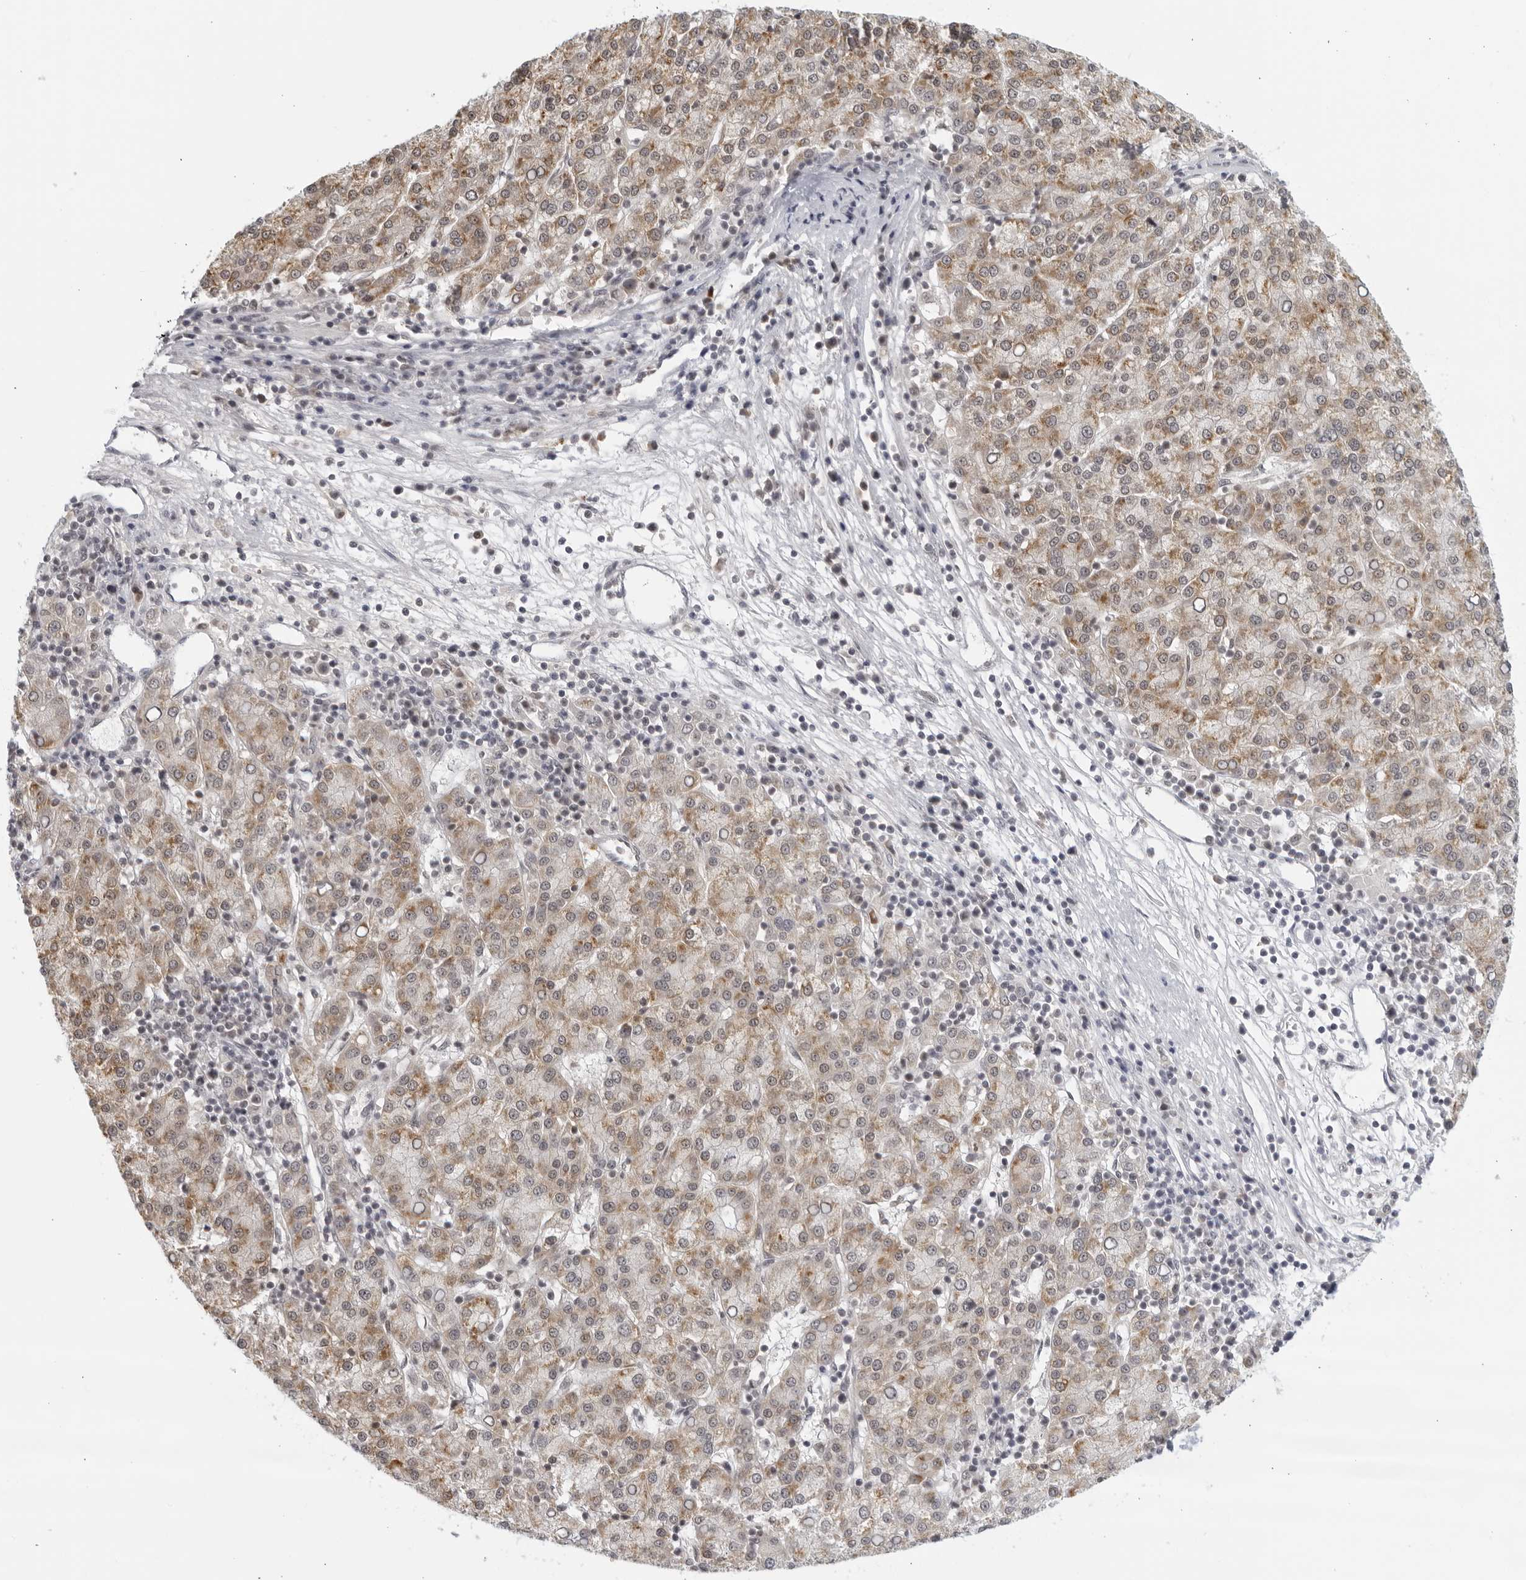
{"staining": {"intensity": "moderate", "quantity": "25%-75%", "location": "cytoplasmic/membranous"}, "tissue": "liver cancer", "cell_type": "Tumor cells", "image_type": "cancer", "snomed": [{"axis": "morphology", "description": "Carcinoma, Hepatocellular, NOS"}, {"axis": "topography", "description": "Liver"}], "caption": "This image reveals IHC staining of human liver cancer (hepatocellular carcinoma), with medium moderate cytoplasmic/membranous positivity in approximately 25%-75% of tumor cells.", "gene": "RAB11FIP3", "patient": {"sex": "female", "age": 58}}